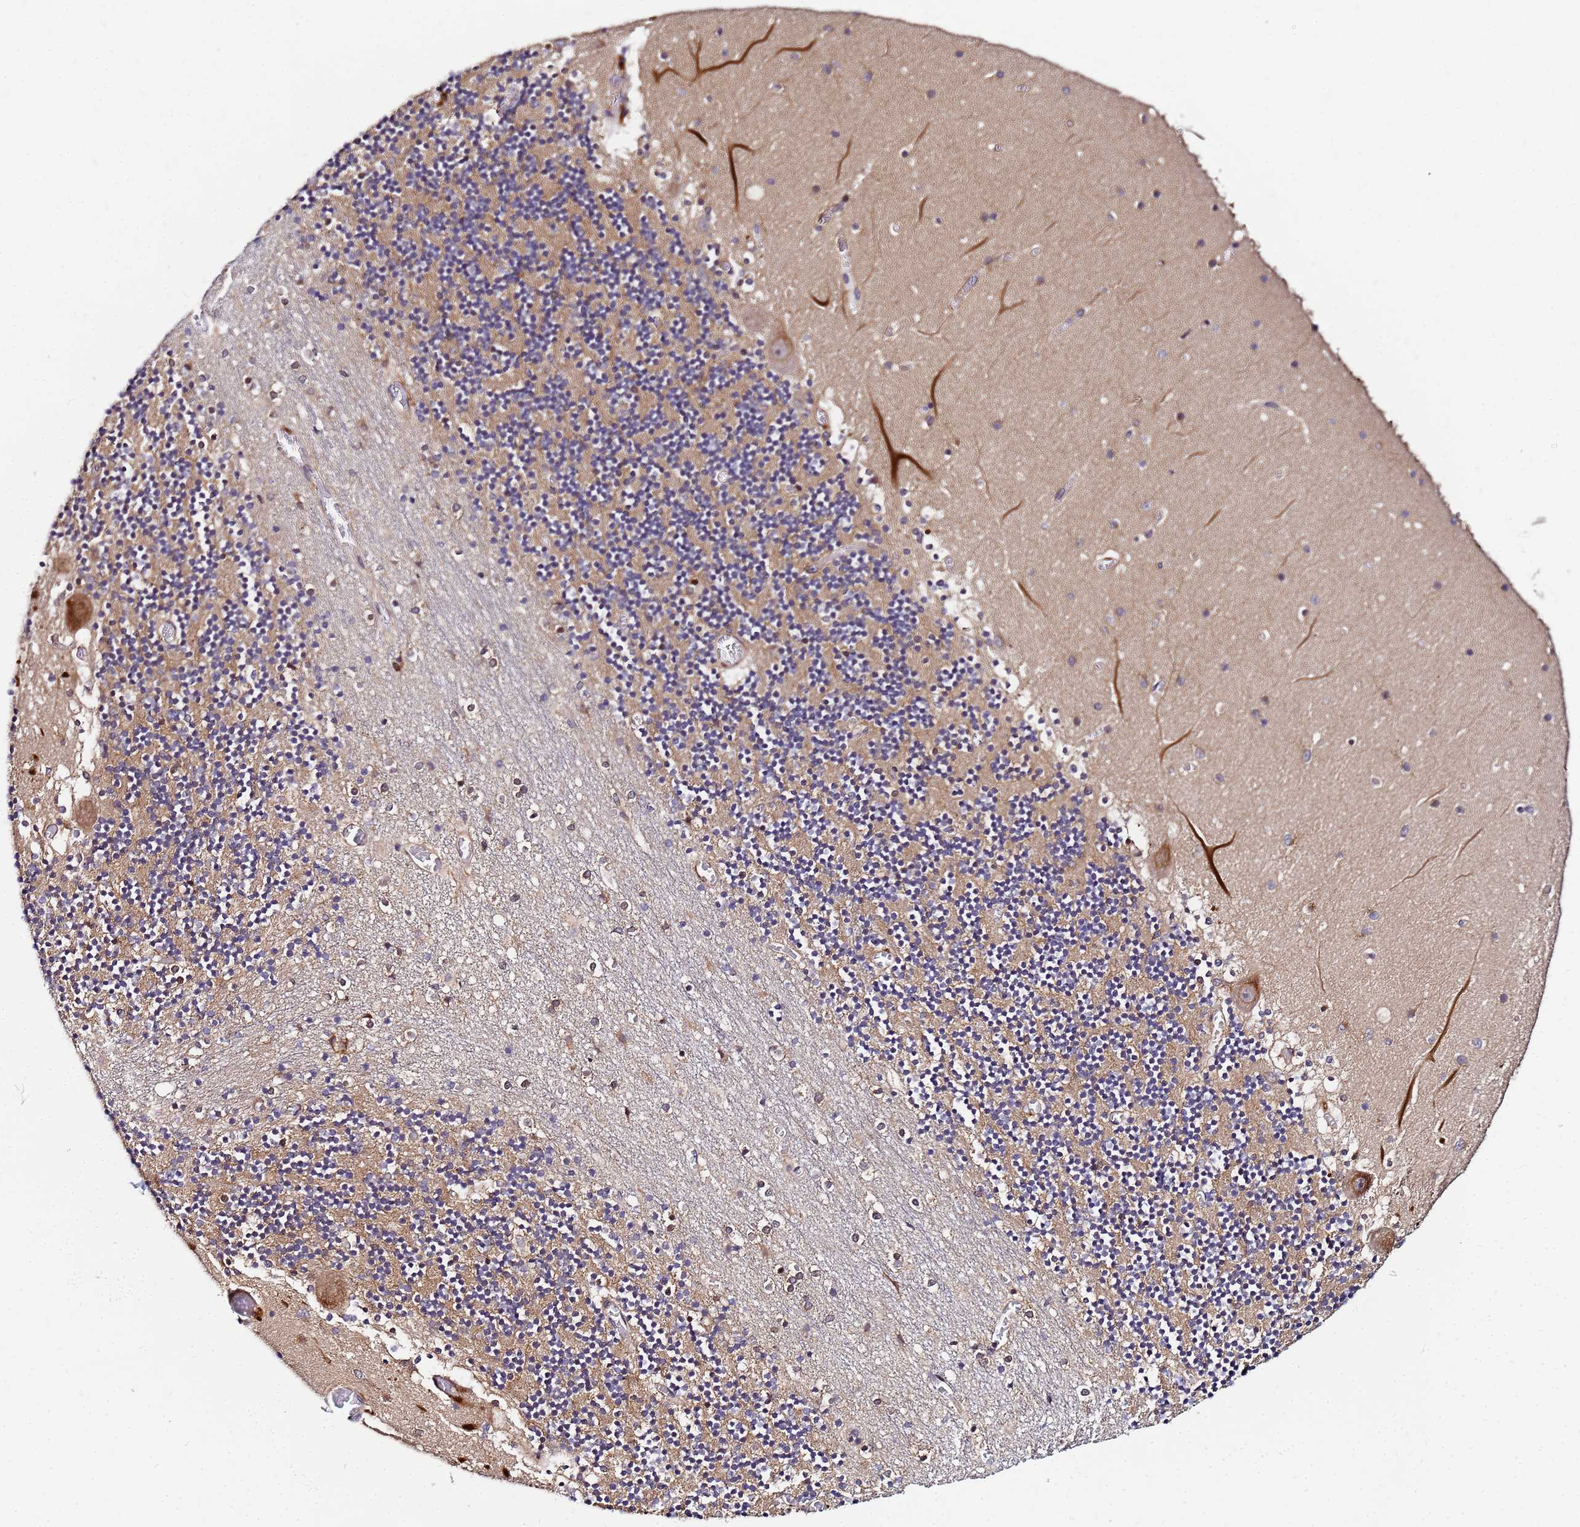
{"staining": {"intensity": "weak", "quantity": "25%-75%", "location": "cytoplasmic/membranous"}, "tissue": "cerebellum", "cell_type": "Cells in granular layer", "image_type": "normal", "snomed": [{"axis": "morphology", "description": "Normal tissue, NOS"}, {"axis": "topography", "description": "Cerebellum"}], "caption": "Immunohistochemical staining of benign cerebellum exhibits low levels of weak cytoplasmic/membranous expression in approximately 25%-75% of cells in granular layer. (Stains: DAB (3,3'-diaminobenzidine) in brown, nuclei in blue, Microscopy: brightfield microscopy at high magnification).", "gene": "UNC93B1", "patient": {"sex": "female", "age": 28}}